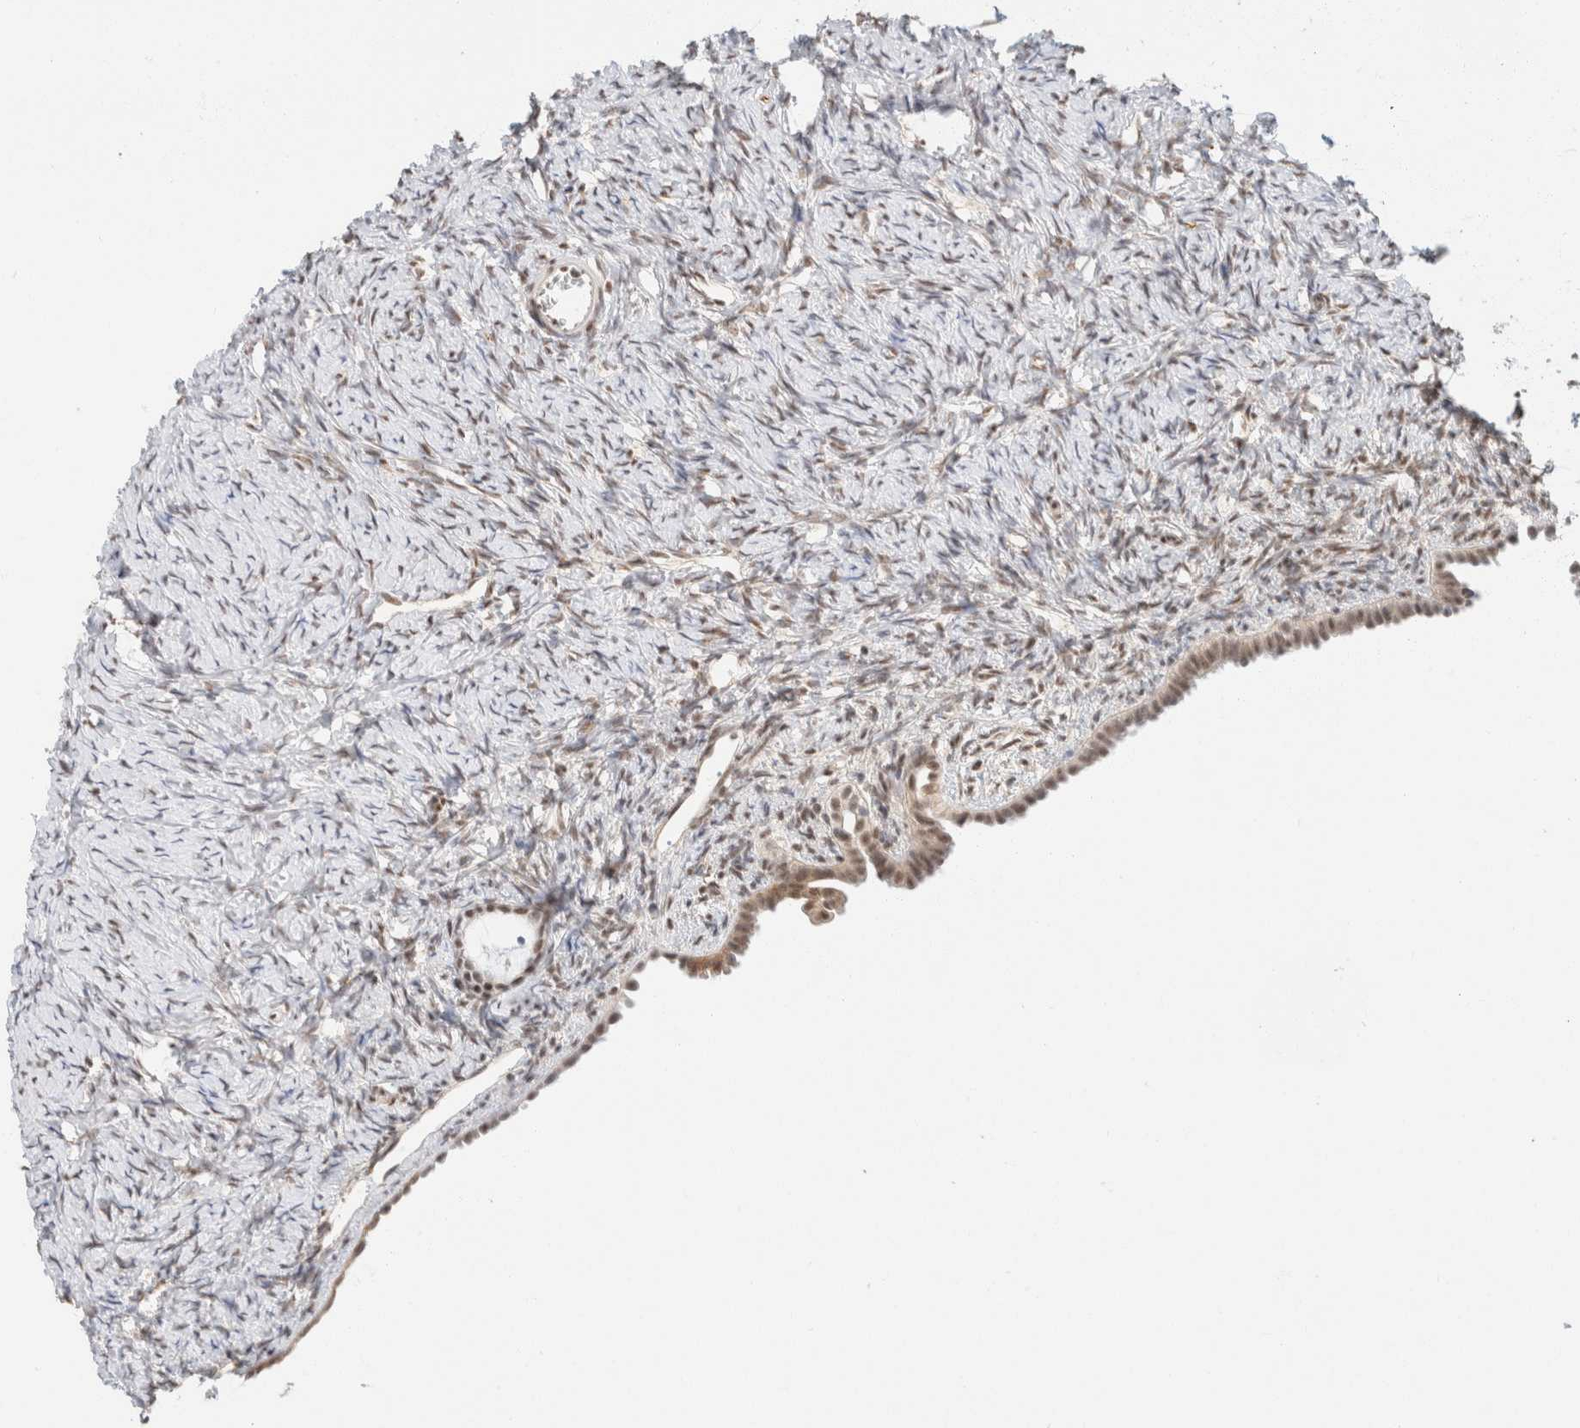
{"staining": {"intensity": "weak", "quantity": "<25%", "location": "nuclear"}, "tissue": "ovary", "cell_type": "Ovarian stroma cells", "image_type": "normal", "snomed": [{"axis": "morphology", "description": "Normal tissue, NOS"}, {"axis": "topography", "description": "Ovary"}], "caption": "IHC of normal ovary displays no expression in ovarian stroma cells.", "gene": "ZNF768", "patient": {"sex": "female", "age": 33}}